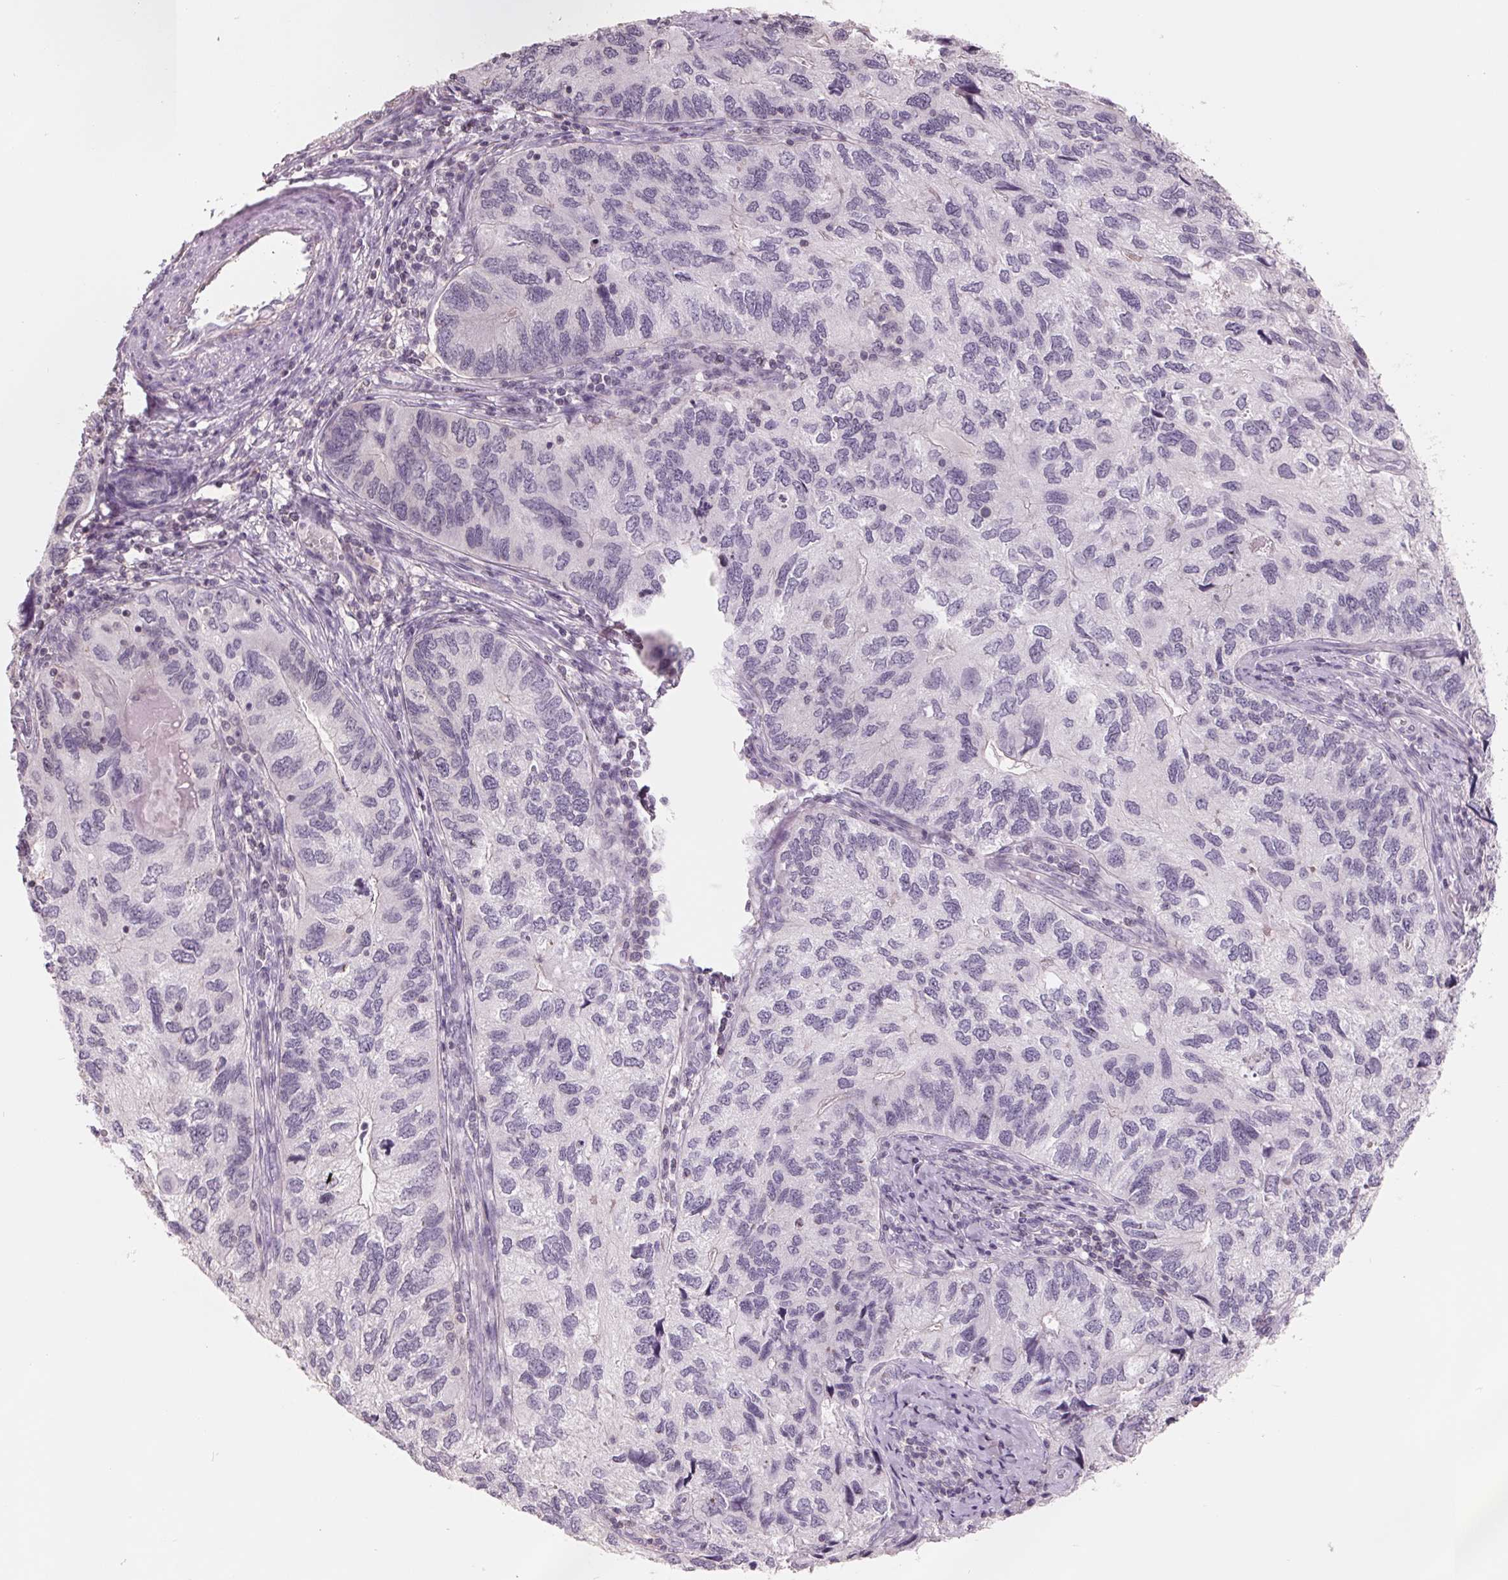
{"staining": {"intensity": "negative", "quantity": "none", "location": "none"}, "tissue": "endometrial cancer", "cell_type": "Tumor cells", "image_type": "cancer", "snomed": [{"axis": "morphology", "description": "Carcinoma, NOS"}, {"axis": "topography", "description": "Uterus"}], "caption": "DAB (3,3'-diaminobenzidine) immunohistochemical staining of endometrial cancer (carcinoma) displays no significant staining in tumor cells.", "gene": "FTCD", "patient": {"sex": "female", "age": 76}}